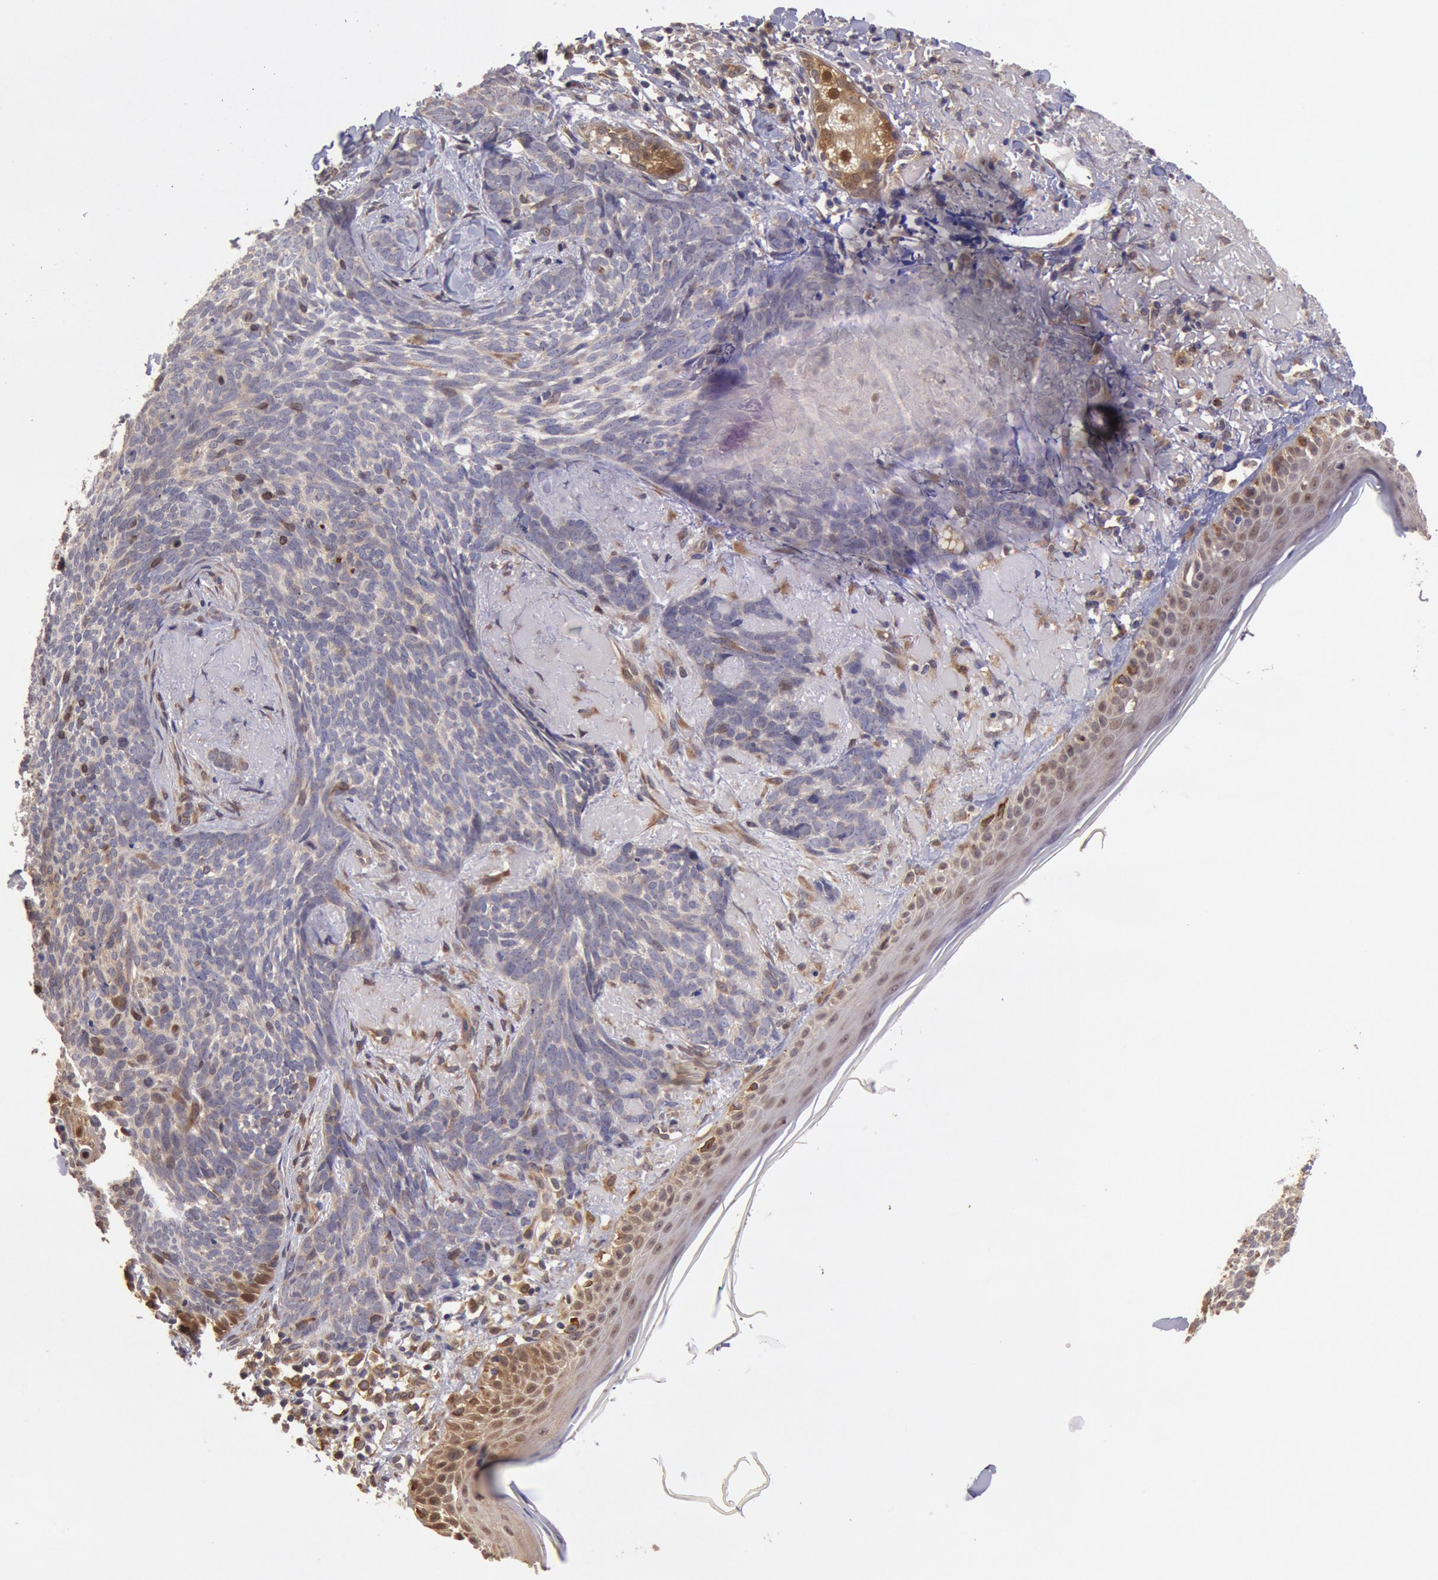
{"staining": {"intensity": "weak", "quantity": "25%-75%", "location": "cytoplasmic/membranous,nuclear"}, "tissue": "skin cancer", "cell_type": "Tumor cells", "image_type": "cancer", "snomed": [{"axis": "morphology", "description": "Basal cell carcinoma"}, {"axis": "topography", "description": "Skin"}], "caption": "A brown stain highlights weak cytoplasmic/membranous and nuclear staining of a protein in human skin cancer (basal cell carcinoma) tumor cells. Using DAB (3,3'-diaminobenzidine) (brown) and hematoxylin (blue) stains, captured at high magnification using brightfield microscopy.", "gene": "COMT", "patient": {"sex": "female", "age": 81}}